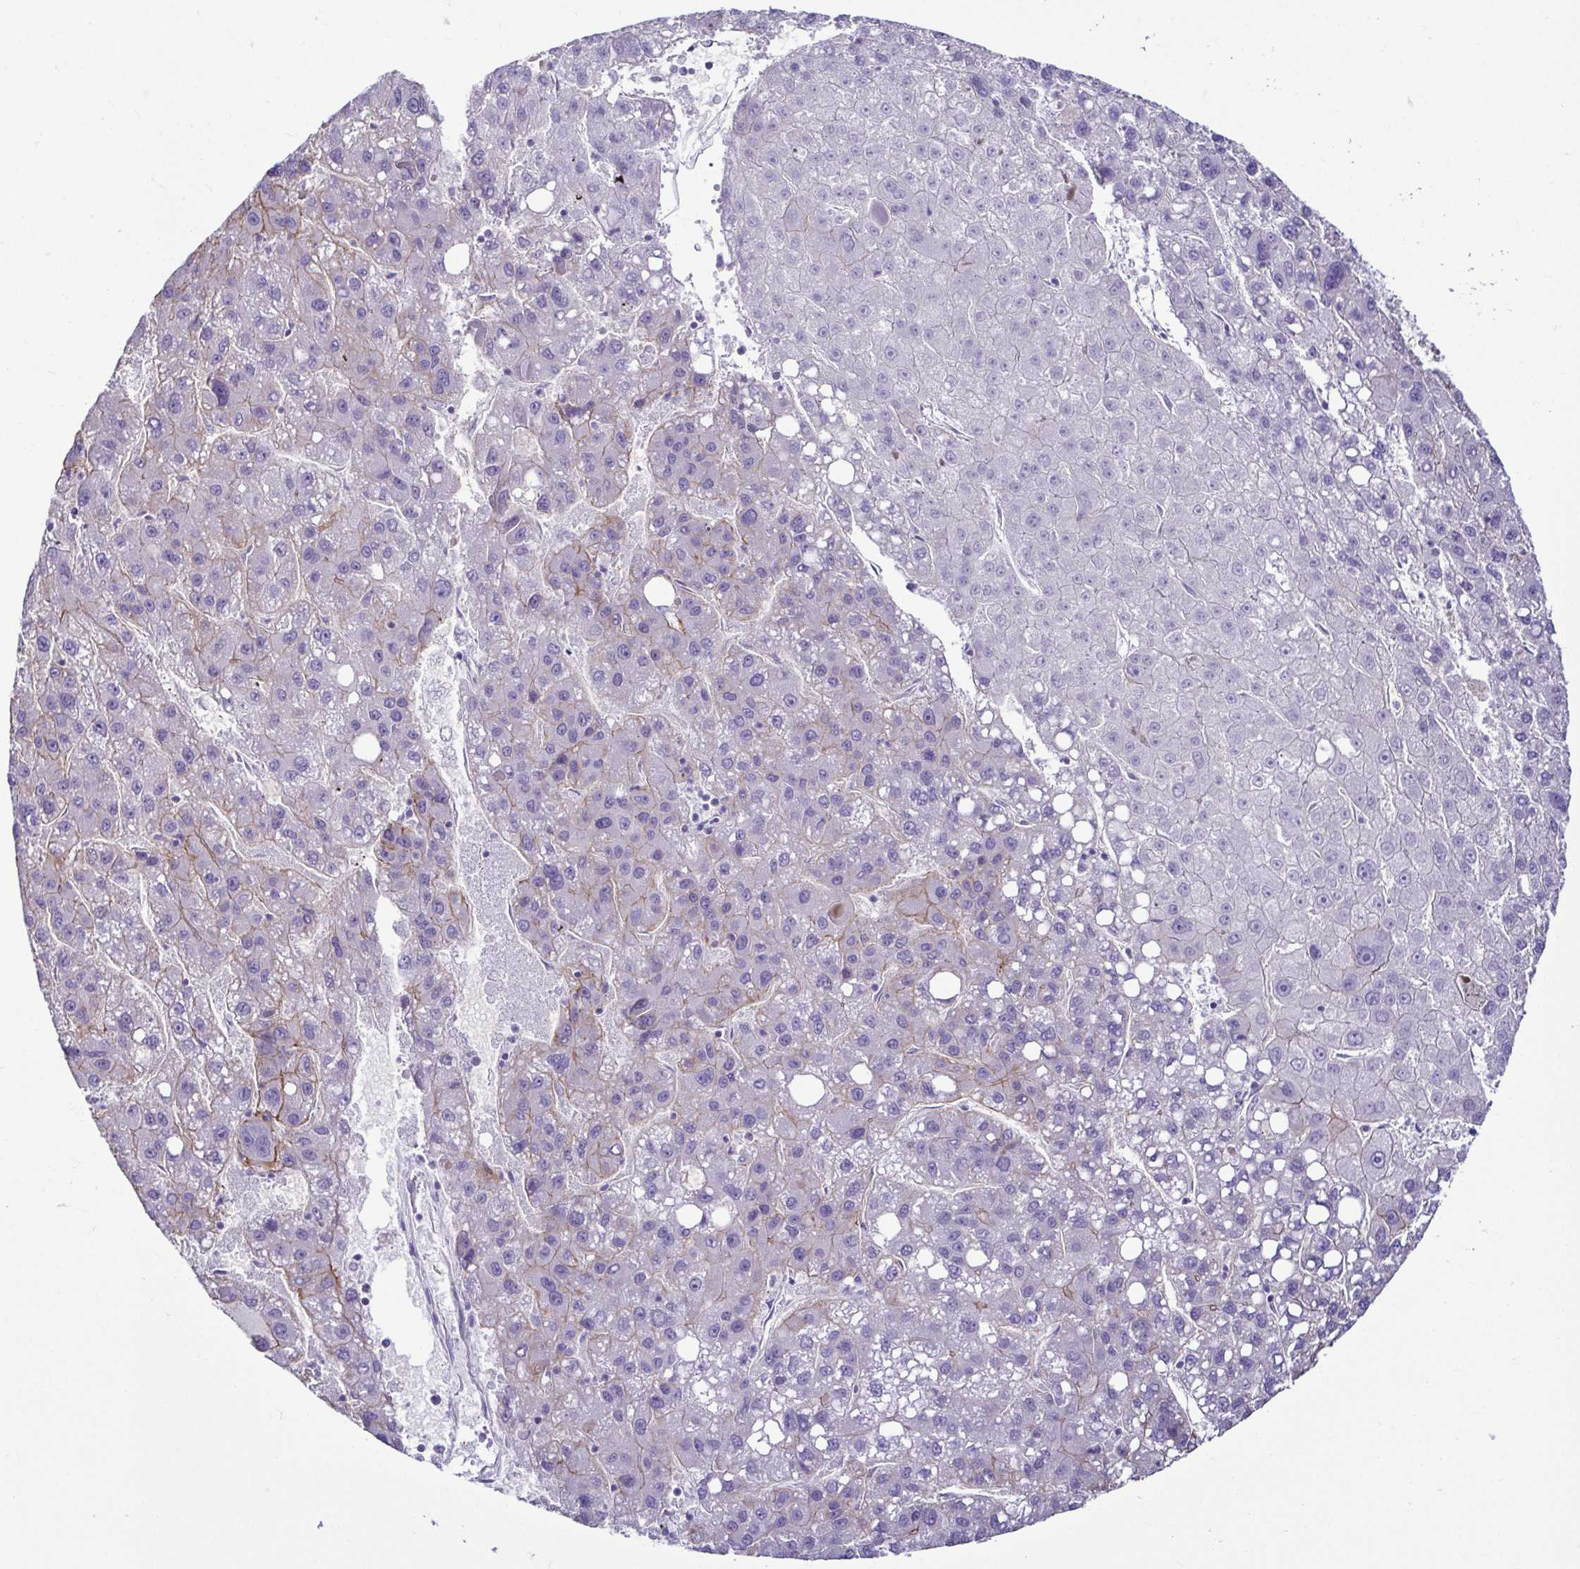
{"staining": {"intensity": "weak", "quantity": "<25%", "location": "cytoplasmic/membranous"}, "tissue": "liver cancer", "cell_type": "Tumor cells", "image_type": "cancer", "snomed": [{"axis": "morphology", "description": "Carcinoma, Hepatocellular, NOS"}, {"axis": "topography", "description": "Liver"}], "caption": "Protein analysis of hepatocellular carcinoma (liver) shows no significant expression in tumor cells. (DAB (3,3'-diaminobenzidine) IHC with hematoxylin counter stain).", "gene": "CASP14", "patient": {"sex": "female", "age": 82}}